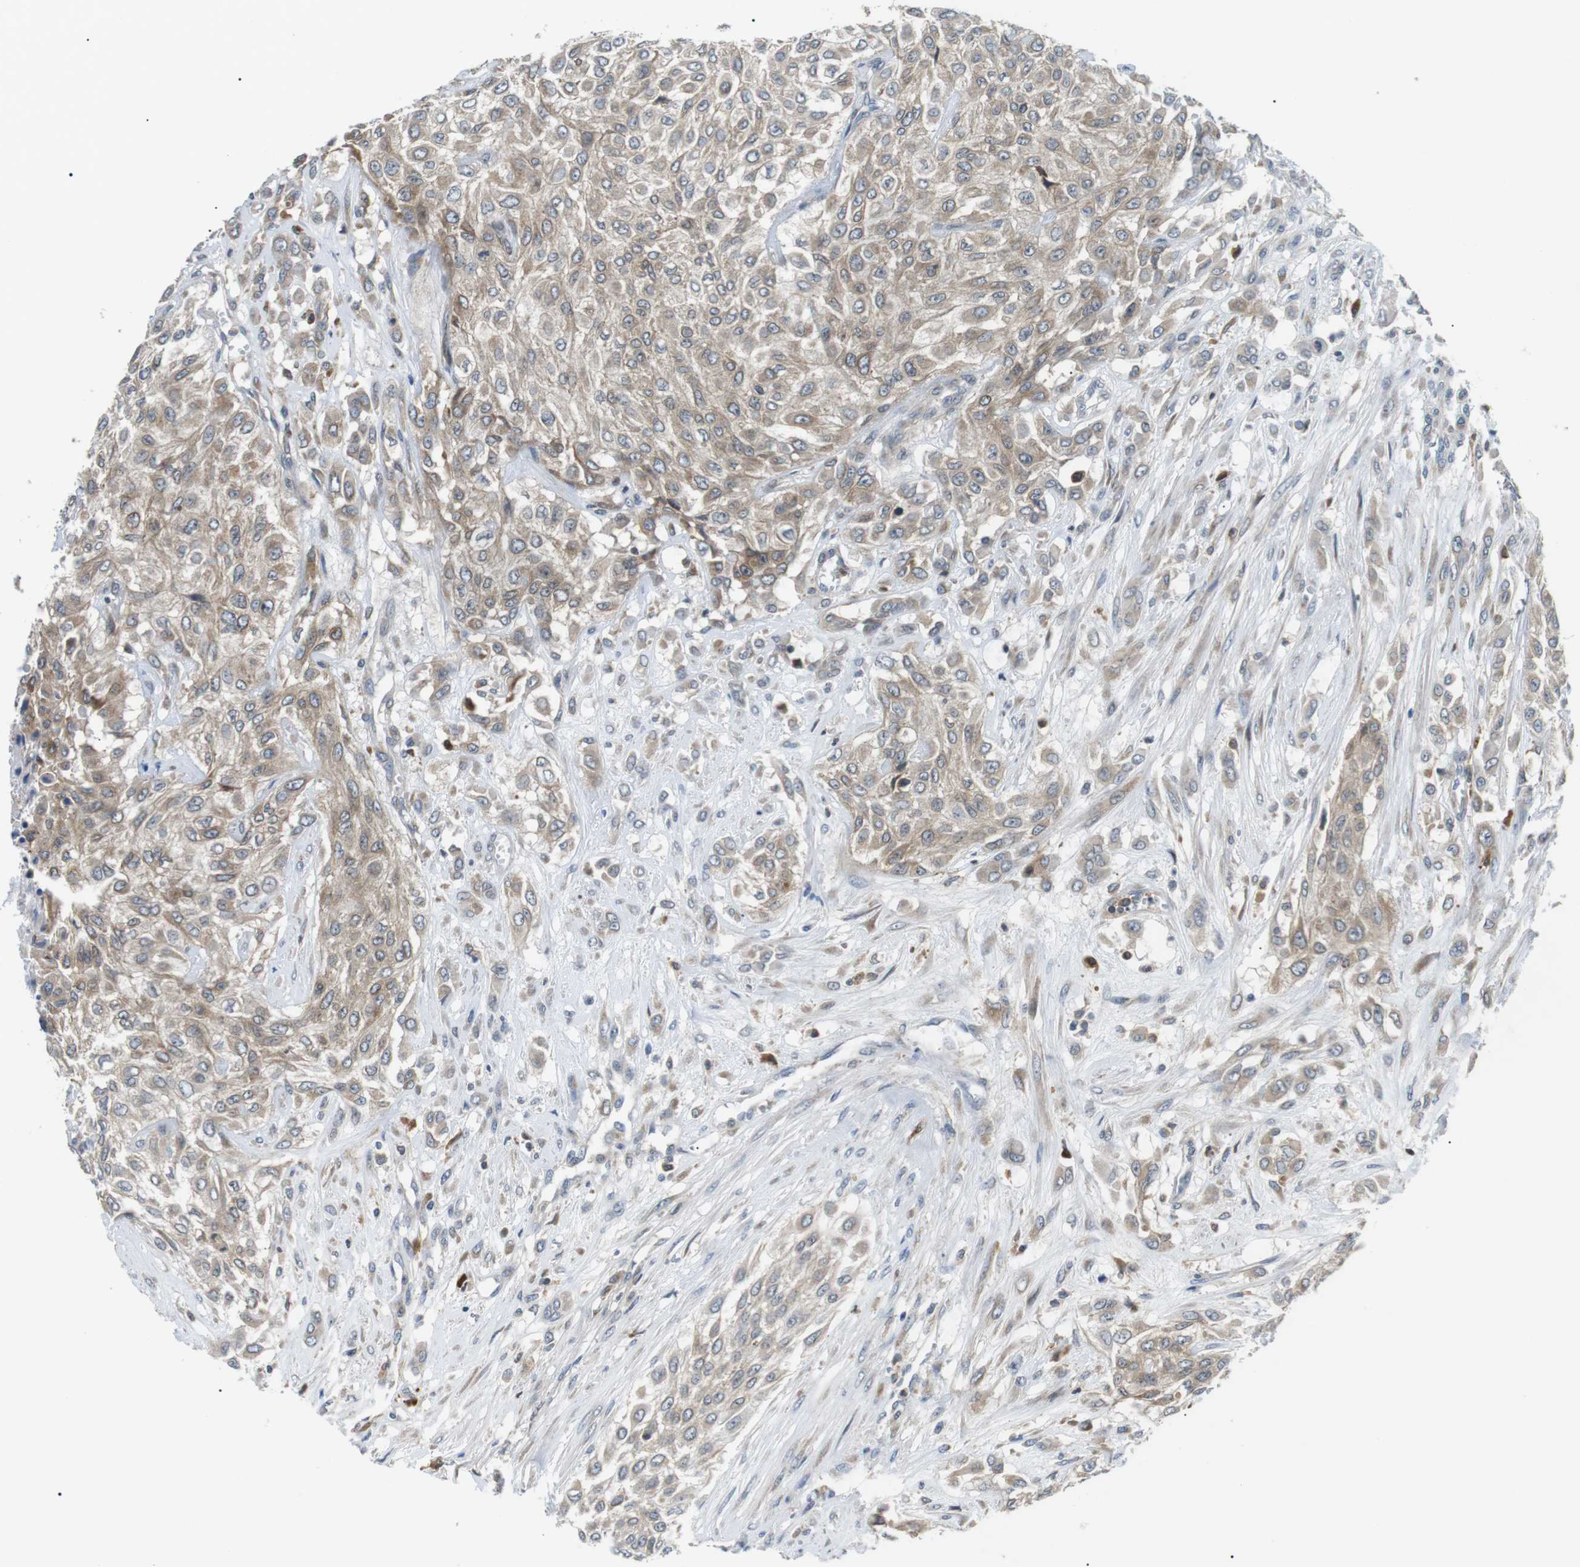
{"staining": {"intensity": "weak", "quantity": ">75%", "location": "cytoplasmic/membranous"}, "tissue": "urothelial cancer", "cell_type": "Tumor cells", "image_type": "cancer", "snomed": [{"axis": "morphology", "description": "Urothelial carcinoma, High grade"}, {"axis": "topography", "description": "Urinary bladder"}], "caption": "Protein staining demonstrates weak cytoplasmic/membranous positivity in approximately >75% of tumor cells in urothelial cancer.", "gene": "RAB9A", "patient": {"sex": "male", "age": 57}}